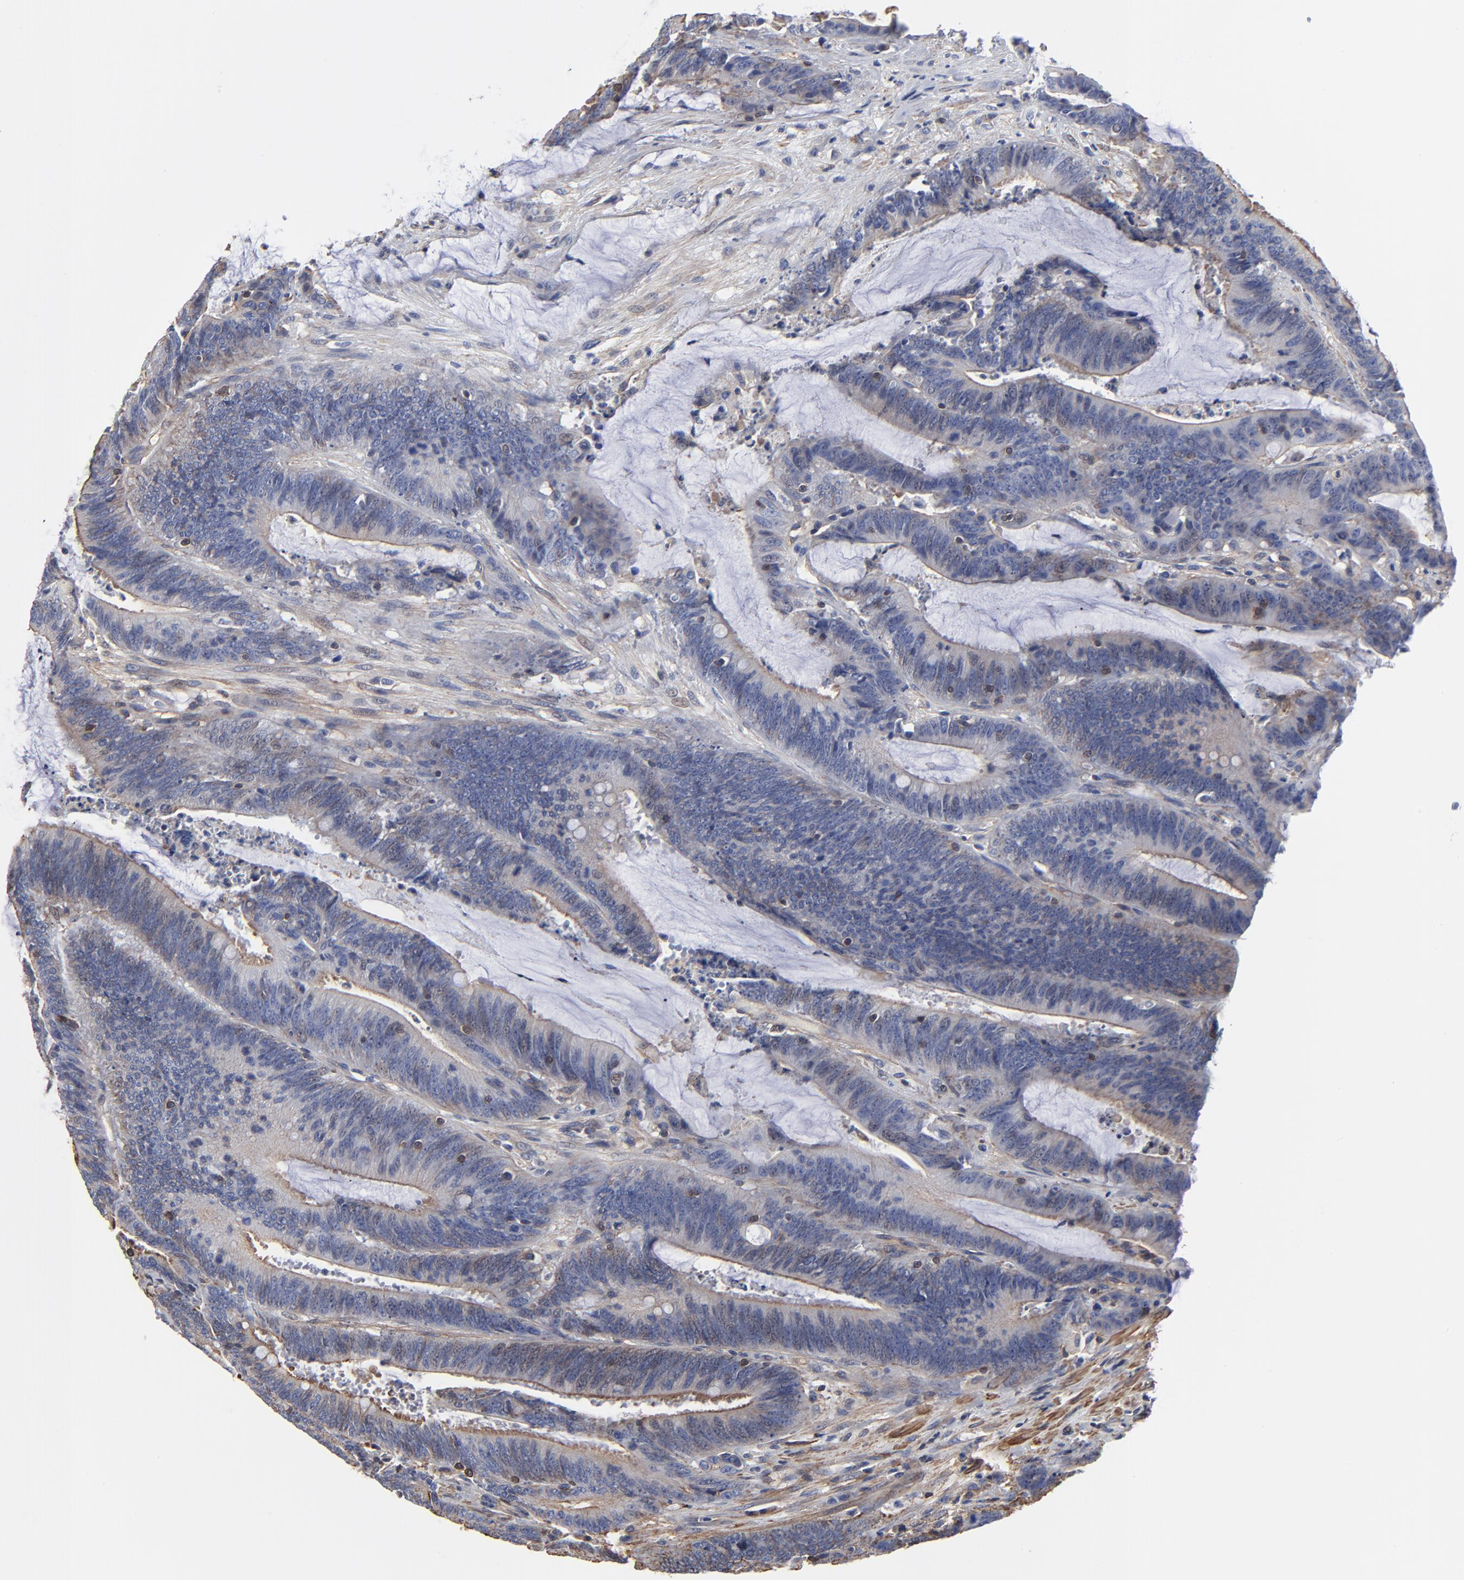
{"staining": {"intensity": "weak", "quantity": ">75%", "location": "cytoplasmic/membranous"}, "tissue": "colorectal cancer", "cell_type": "Tumor cells", "image_type": "cancer", "snomed": [{"axis": "morphology", "description": "Adenocarcinoma, NOS"}, {"axis": "topography", "description": "Rectum"}], "caption": "The photomicrograph displays staining of colorectal cancer (adenocarcinoma), revealing weak cytoplasmic/membranous protein positivity (brown color) within tumor cells. (DAB IHC with brightfield microscopy, high magnification).", "gene": "ACTA2", "patient": {"sex": "female", "age": 66}}